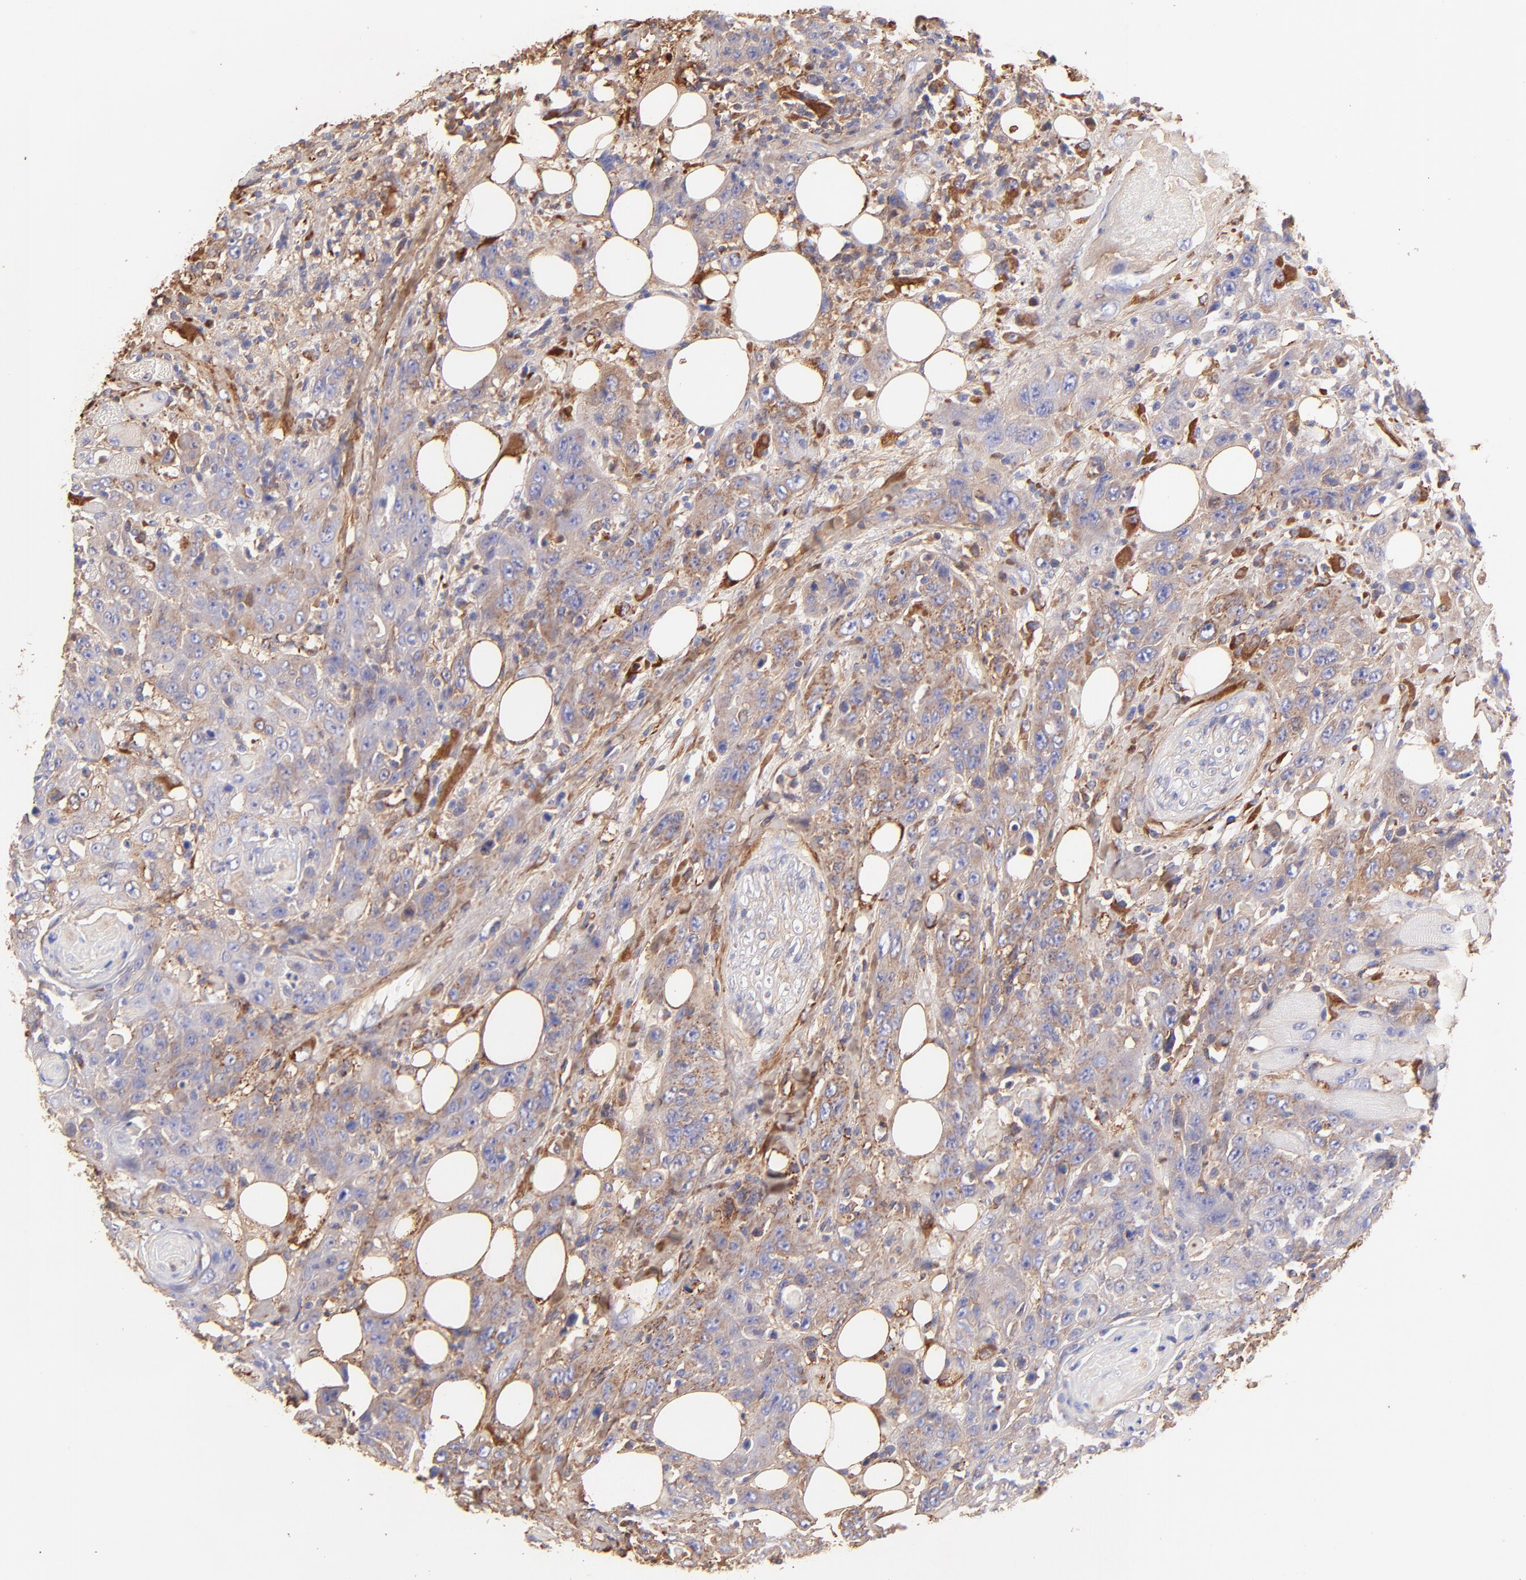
{"staining": {"intensity": "moderate", "quantity": ">75%", "location": "cytoplasmic/membranous"}, "tissue": "head and neck cancer", "cell_type": "Tumor cells", "image_type": "cancer", "snomed": [{"axis": "morphology", "description": "Squamous cell carcinoma, NOS"}, {"axis": "topography", "description": "Head-Neck"}], "caption": "Protein staining reveals moderate cytoplasmic/membranous staining in approximately >75% of tumor cells in squamous cell carcinoma (head and neck).", "gene": "BGN", "patient": {"sex": "female", "age": 84}}